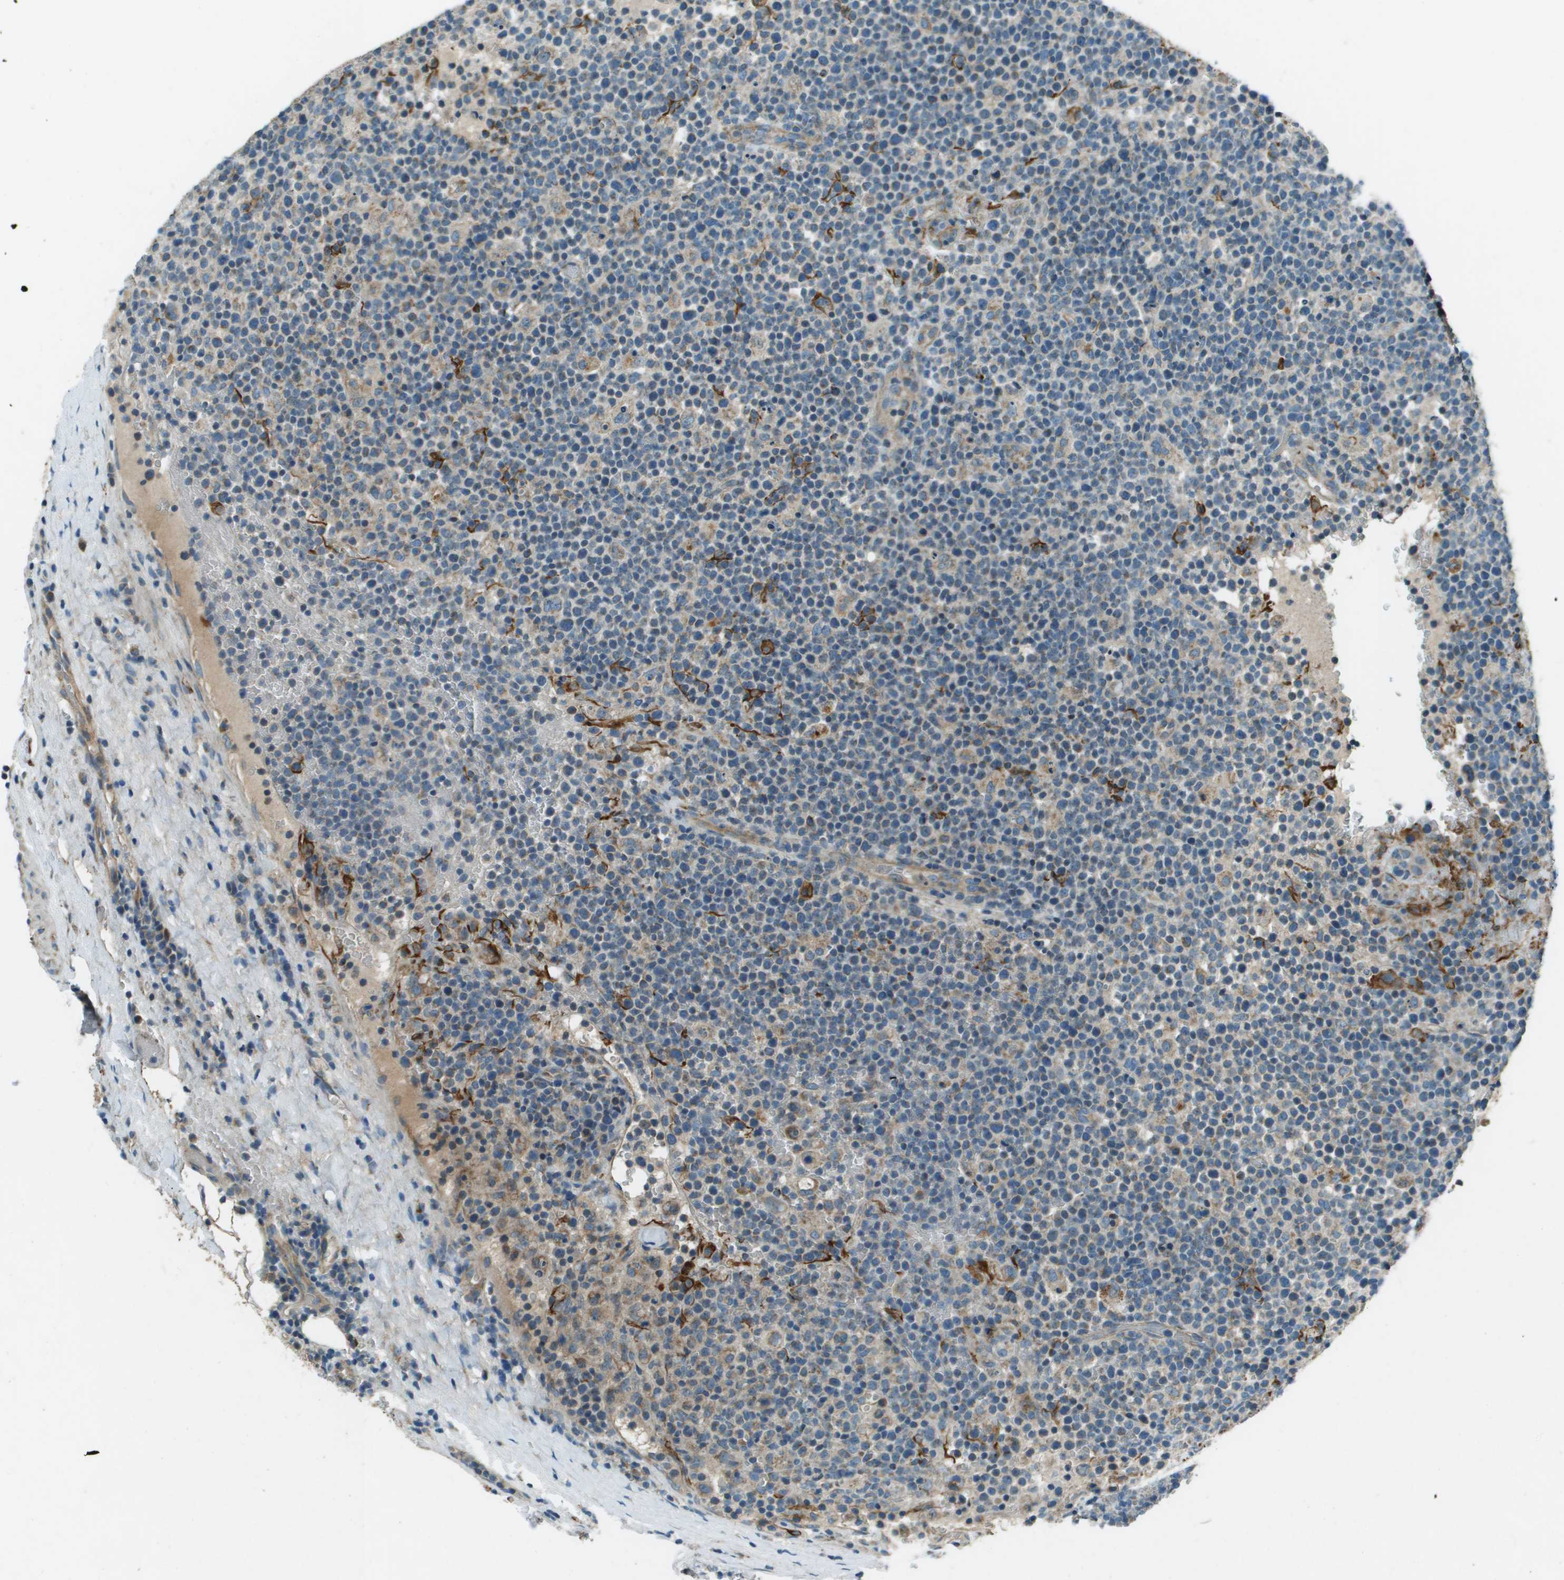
{"staining": {"intensity": "weak", "quantity": "25%-75%", "location": "cytoplasmic/membranous"}, "tissue": "lymphoma", "cell_type": "Tumor cells", "image_type": "cancer", "snomed": [{"axis": "morphology", "description": "Malignant lymphoma, non-Hodgkin's type, High grade"}, {"axis": "topography", "description": "Lymph node"}], "caption": "Protein expression analysis of lymphoma reveals weak cytoplasmic/membranous positivity in approximately 25%-75% of tumor cells.", "gene": "MIGA1", "patient": {"sex": "male", "age": 61}}